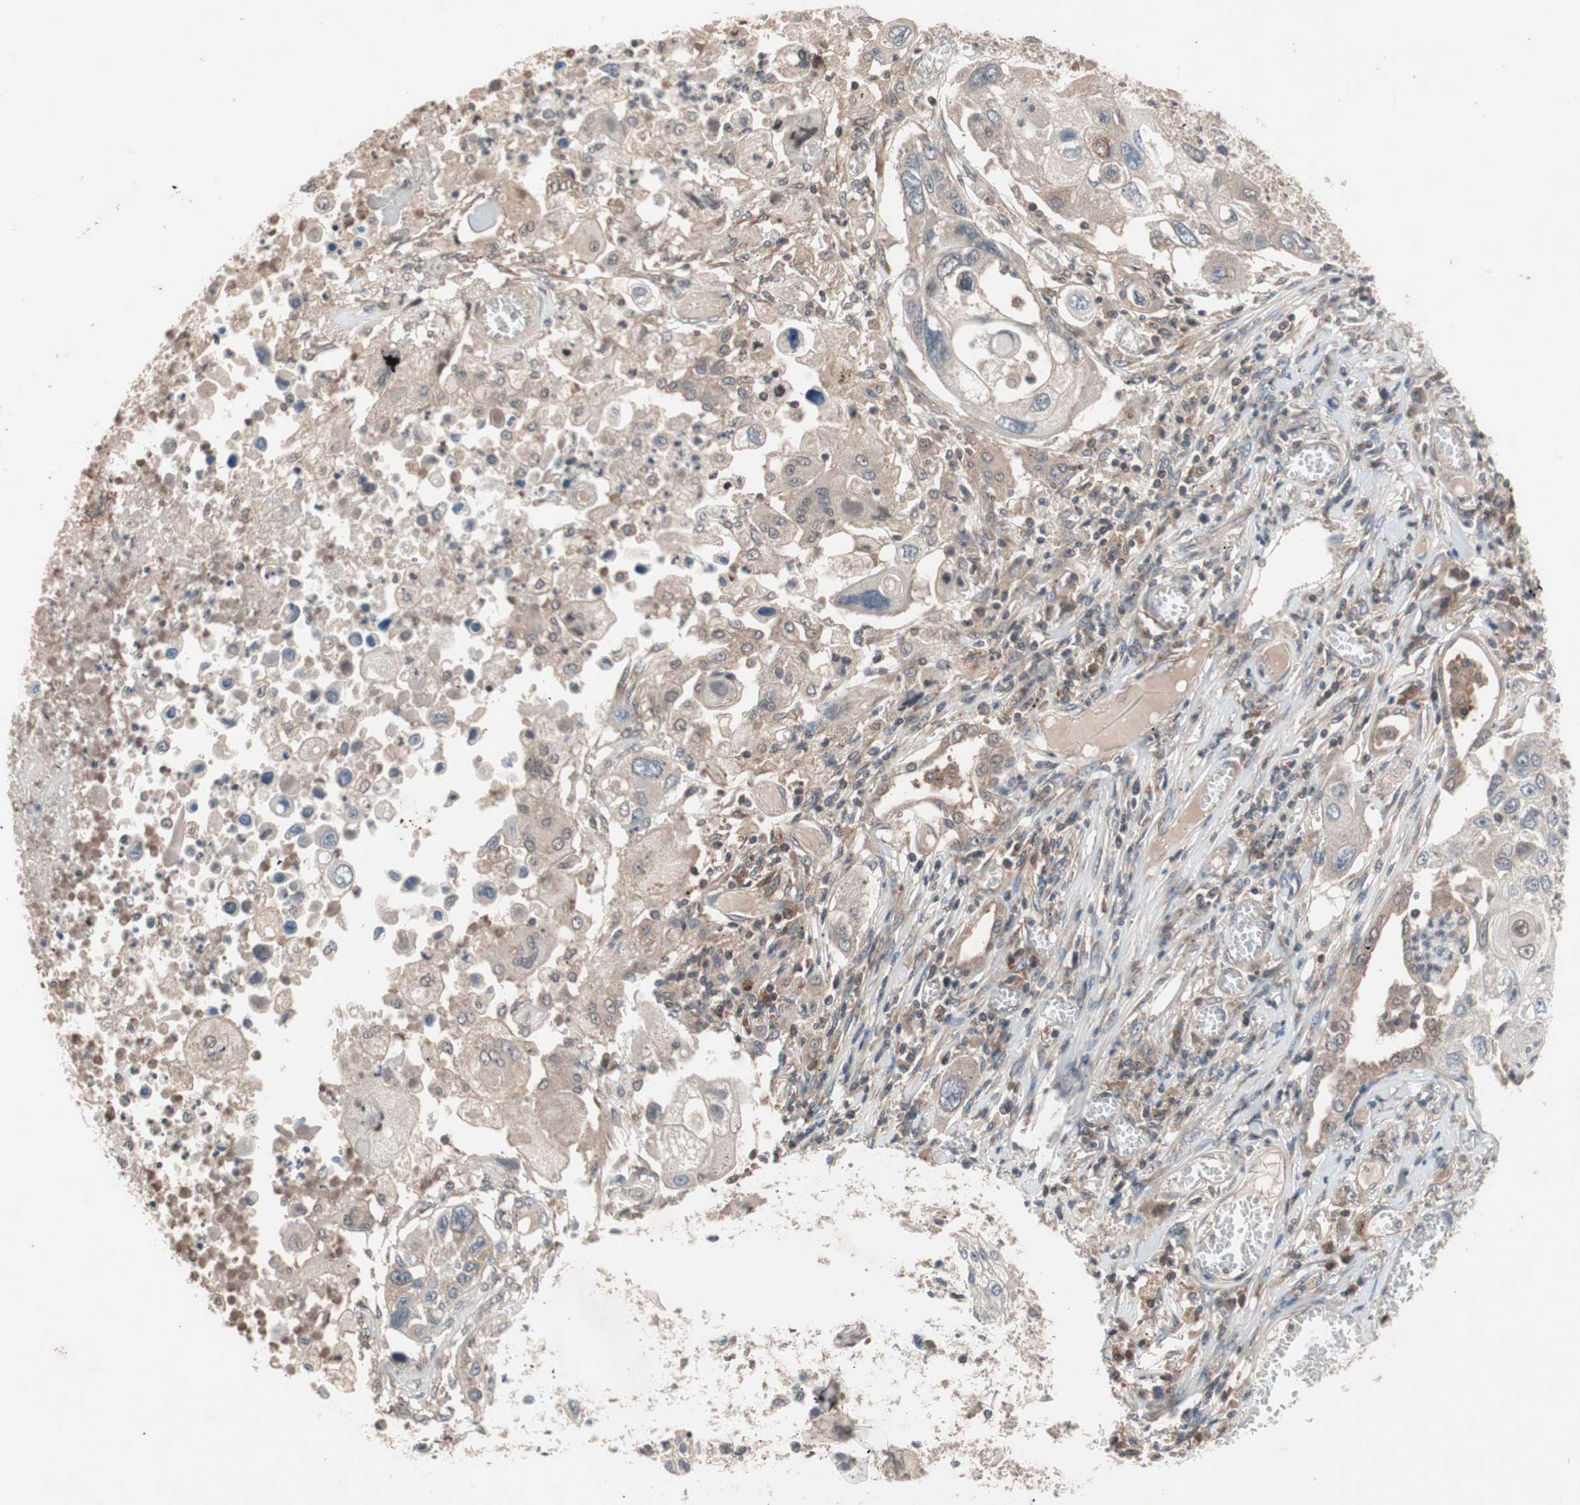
{"staining": {"intensity": "weak", "quantity": "<25%", "location": "cytoplasmic/membranous"}, "tissue": "lung cancer", "cell_type": "Tumor cells", "image_type": "cancer", "snomed": [{"axis": "morphology", "description": "Squamous cell carcinoma, NOS"}, {"axis": "topography", "description": "Lung"}], "caption": "The immunohistochemistry (IHC) image has no significant expression in tumor cells of squamous cell carcinoma (lung) tissue. The staining is performed using DAB brown chromogen with nuclei counter-stained in using hematoxylin.", "gene": "IRS1", "patient": {"sex": "male", "age": 71}}